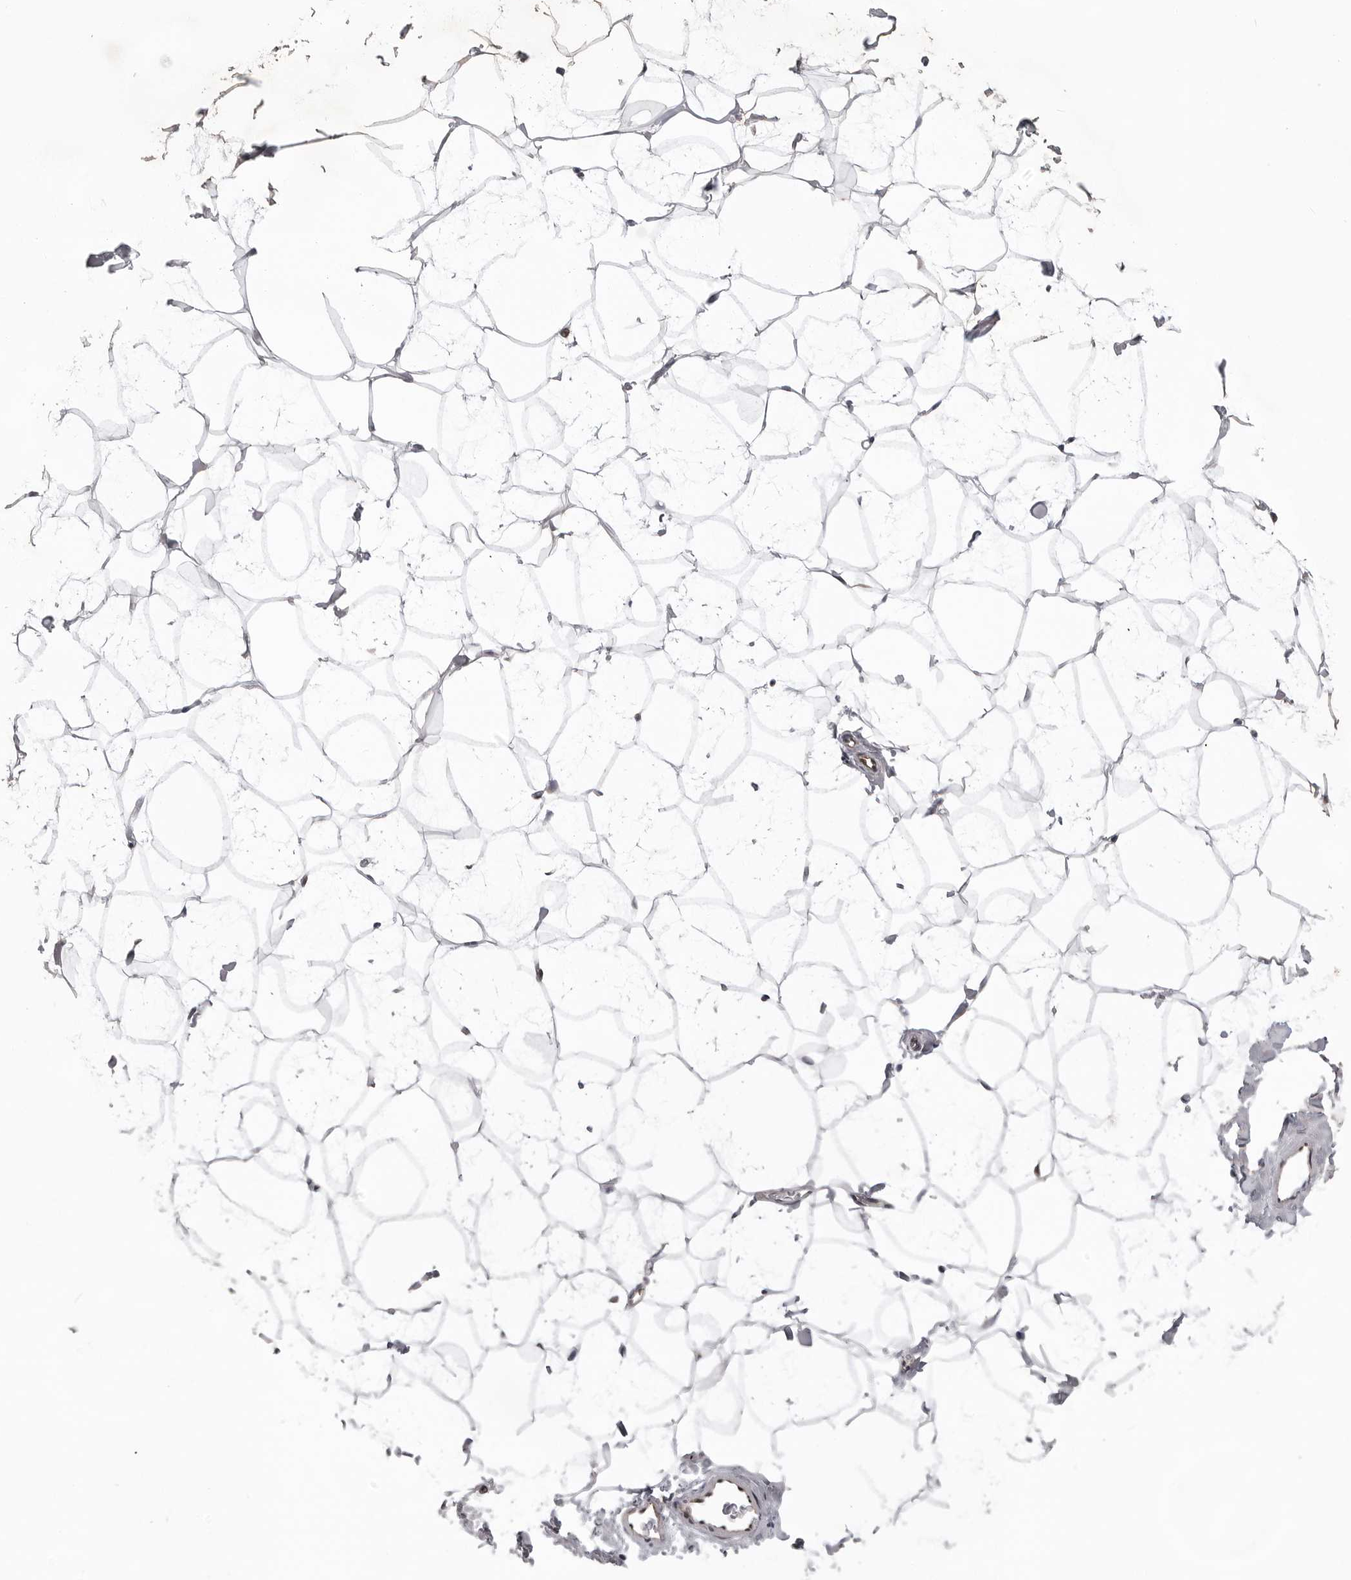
{"staining": {"intensity": "negative", "quantity": "none", "location": "none"}, "tissue": "adipose tissue", "cell_type": "Adipocytes", "image_type": "normal", "snomed": [{"axis": "morphology", "description": "Normal tissue, NOS"}, {"axis": "morphology", "description": "Fibrosis, NOS"}, {"axis": "topography", "description": "Breast"}, {"axis": "topography", "description": "Adipose tissue"}], "caption": "This is a image of immunohistochemistry staining of unremarkable adipose tissue, which shows no positivity in adipocytes. (DAB (3,3'-diaminobenzidine) IHC, high magnification).", "gene": "ABL1", "patient": {"sex": "female", "age": 39}}